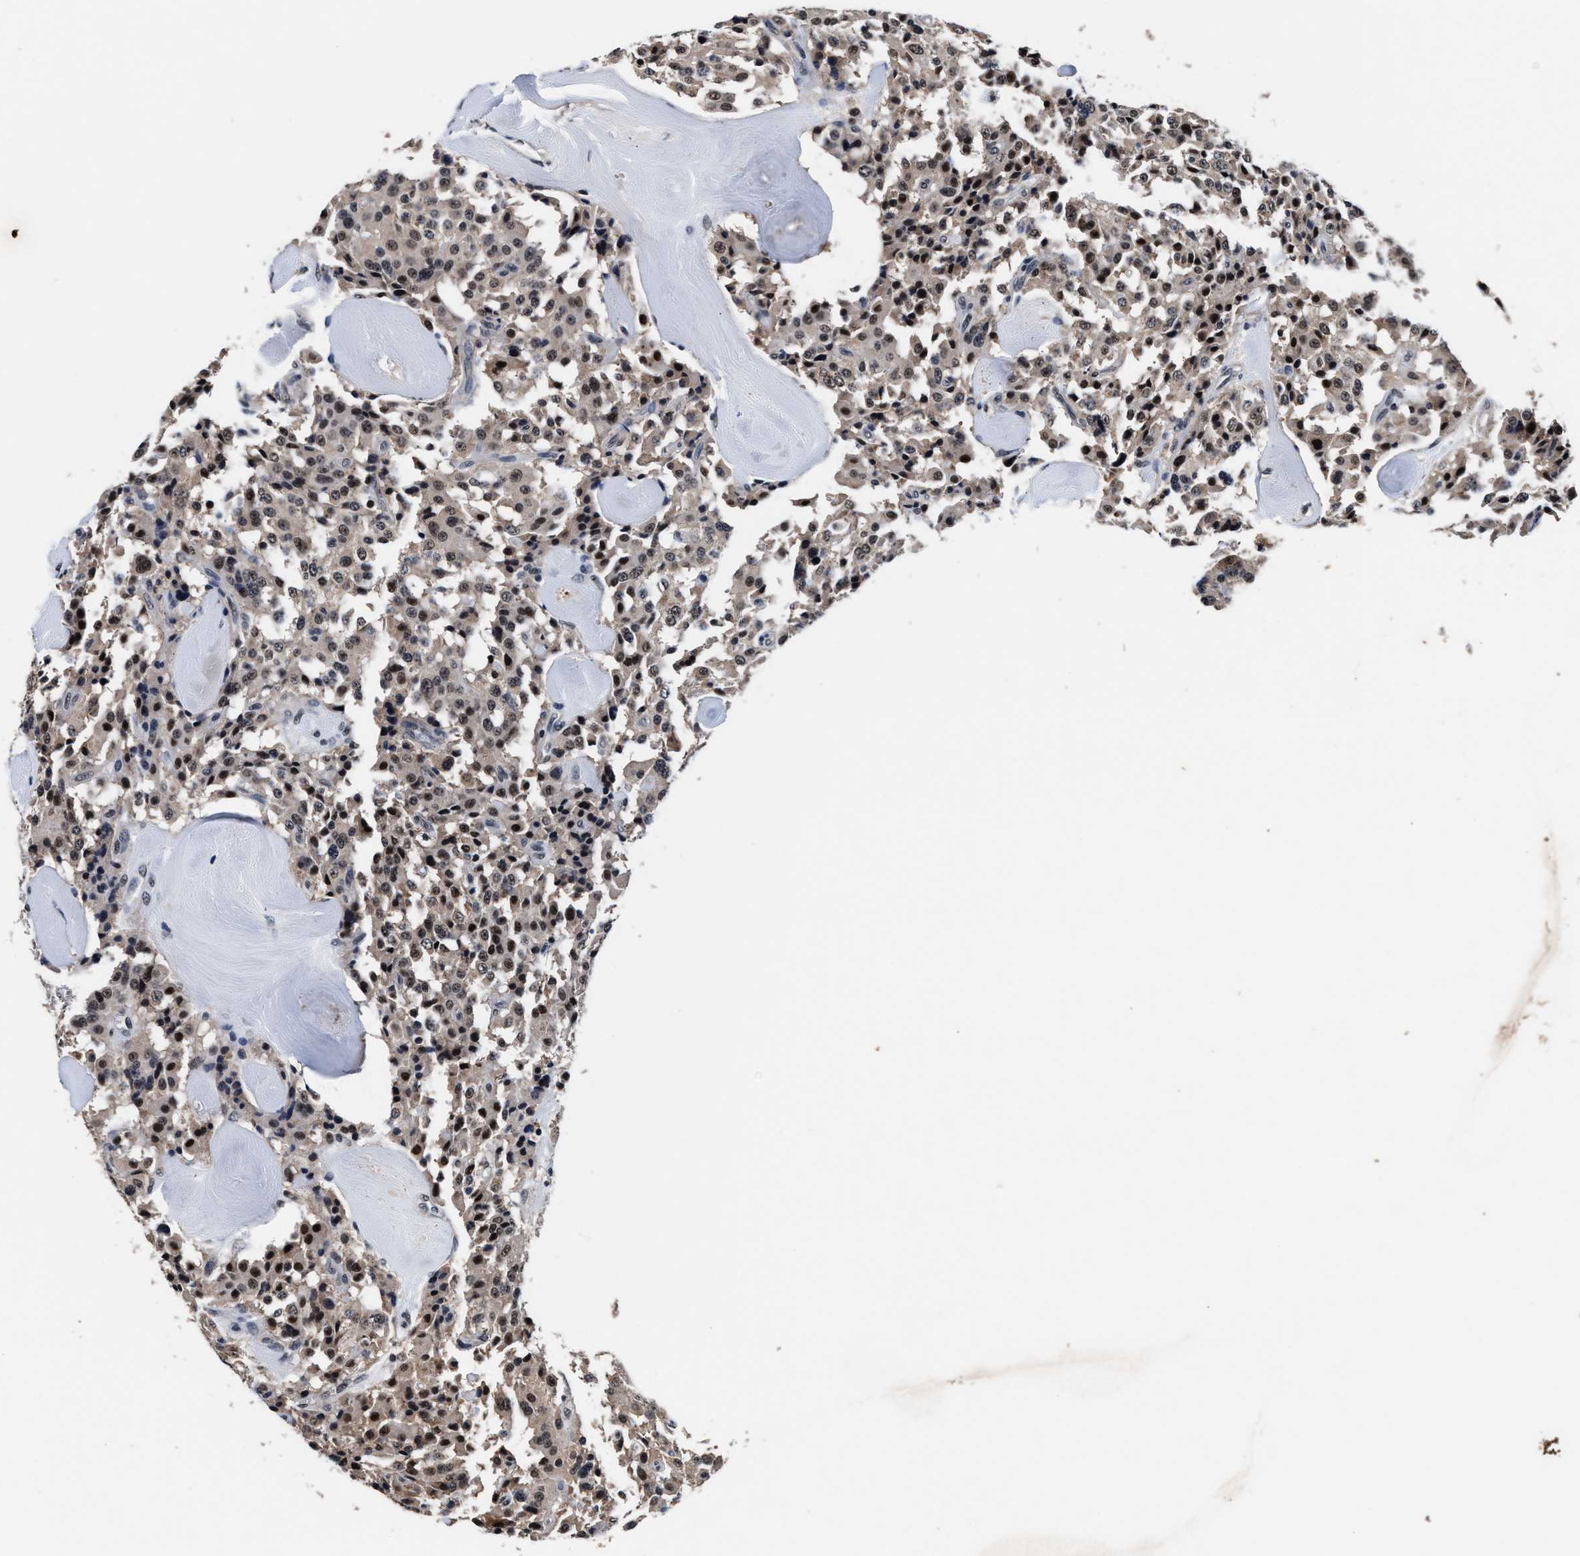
{"staining": {"intensity": "moderate", "quantity": ">75%", "location": "nuclear"}, "tissue": "carcinoid", "cell_type": "Tumor cells", "image_type": "cancer", "snomed": [{"axis": "morphology", "description": "Carcinoid, malignant, NOS"}, {"axis": "topography", "description": "Lung"}], "caption": "Immunohistochemical staining of human carcinoid demonstrates moderate nuclear protein expression in approximately >75% of tumor cells.", "gene": "USP16", "patient": {"sex": "male", "age": 30}}